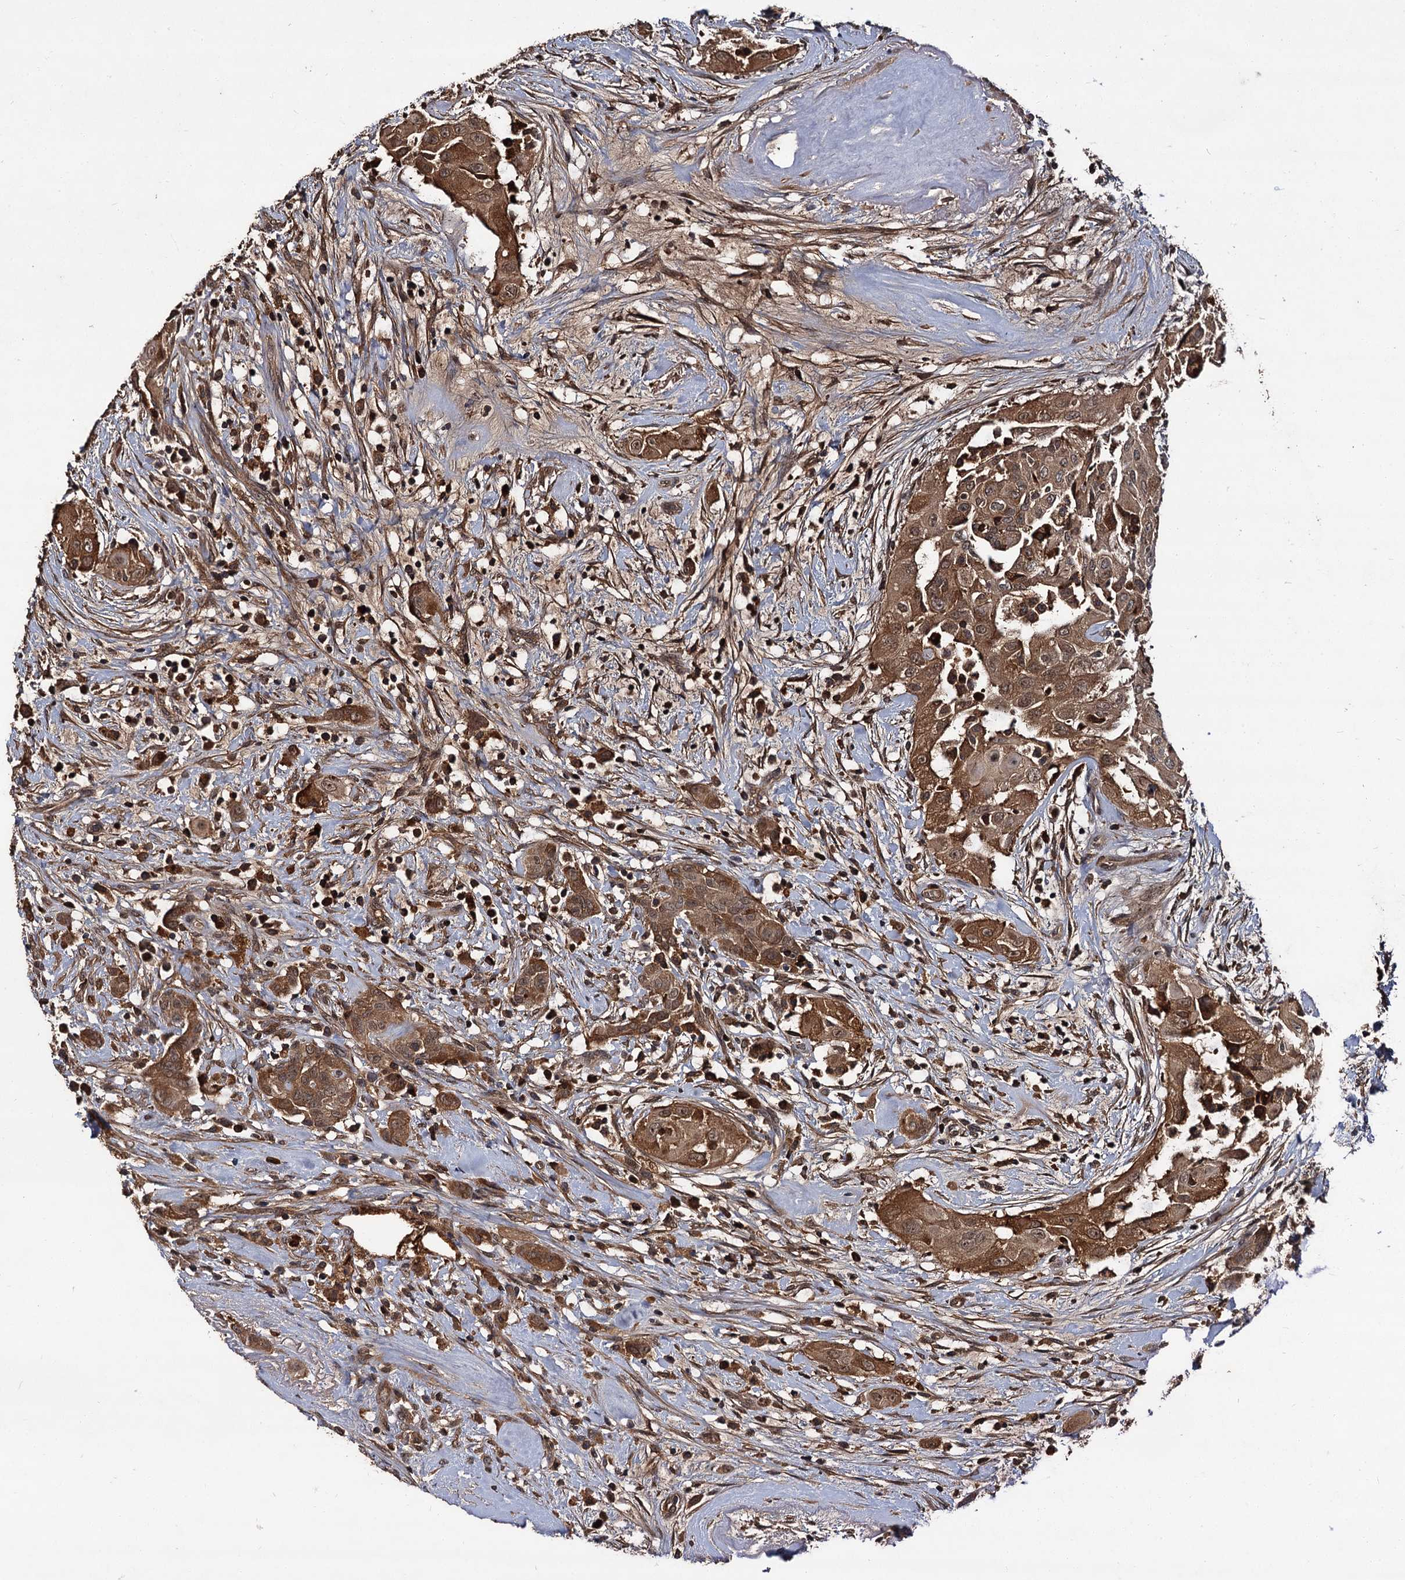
{"staining": {"intensity": "moderate", "quantity": ">75%", "location": "cytoplasmic/membranous"}, "tissue": "thyroid cancer", "cell_type": "Tumor cells", "image_type": "cancer", "snomed": [{"axis": "morphology", "description": "Papillary adenocarcinoma, NOS"}, {"axis": "topography", "description": "Thyroid gland"}], "caption": "IHC micrograph of thyroid papillary adenocarcinoma stained for a protein (brown), which reveals medium levels of moderate cytoplasmic/membranous staining in about >75% of tumor cells.", "gene": "MBD6", "patient": {"sex": "female", "age": 59}}